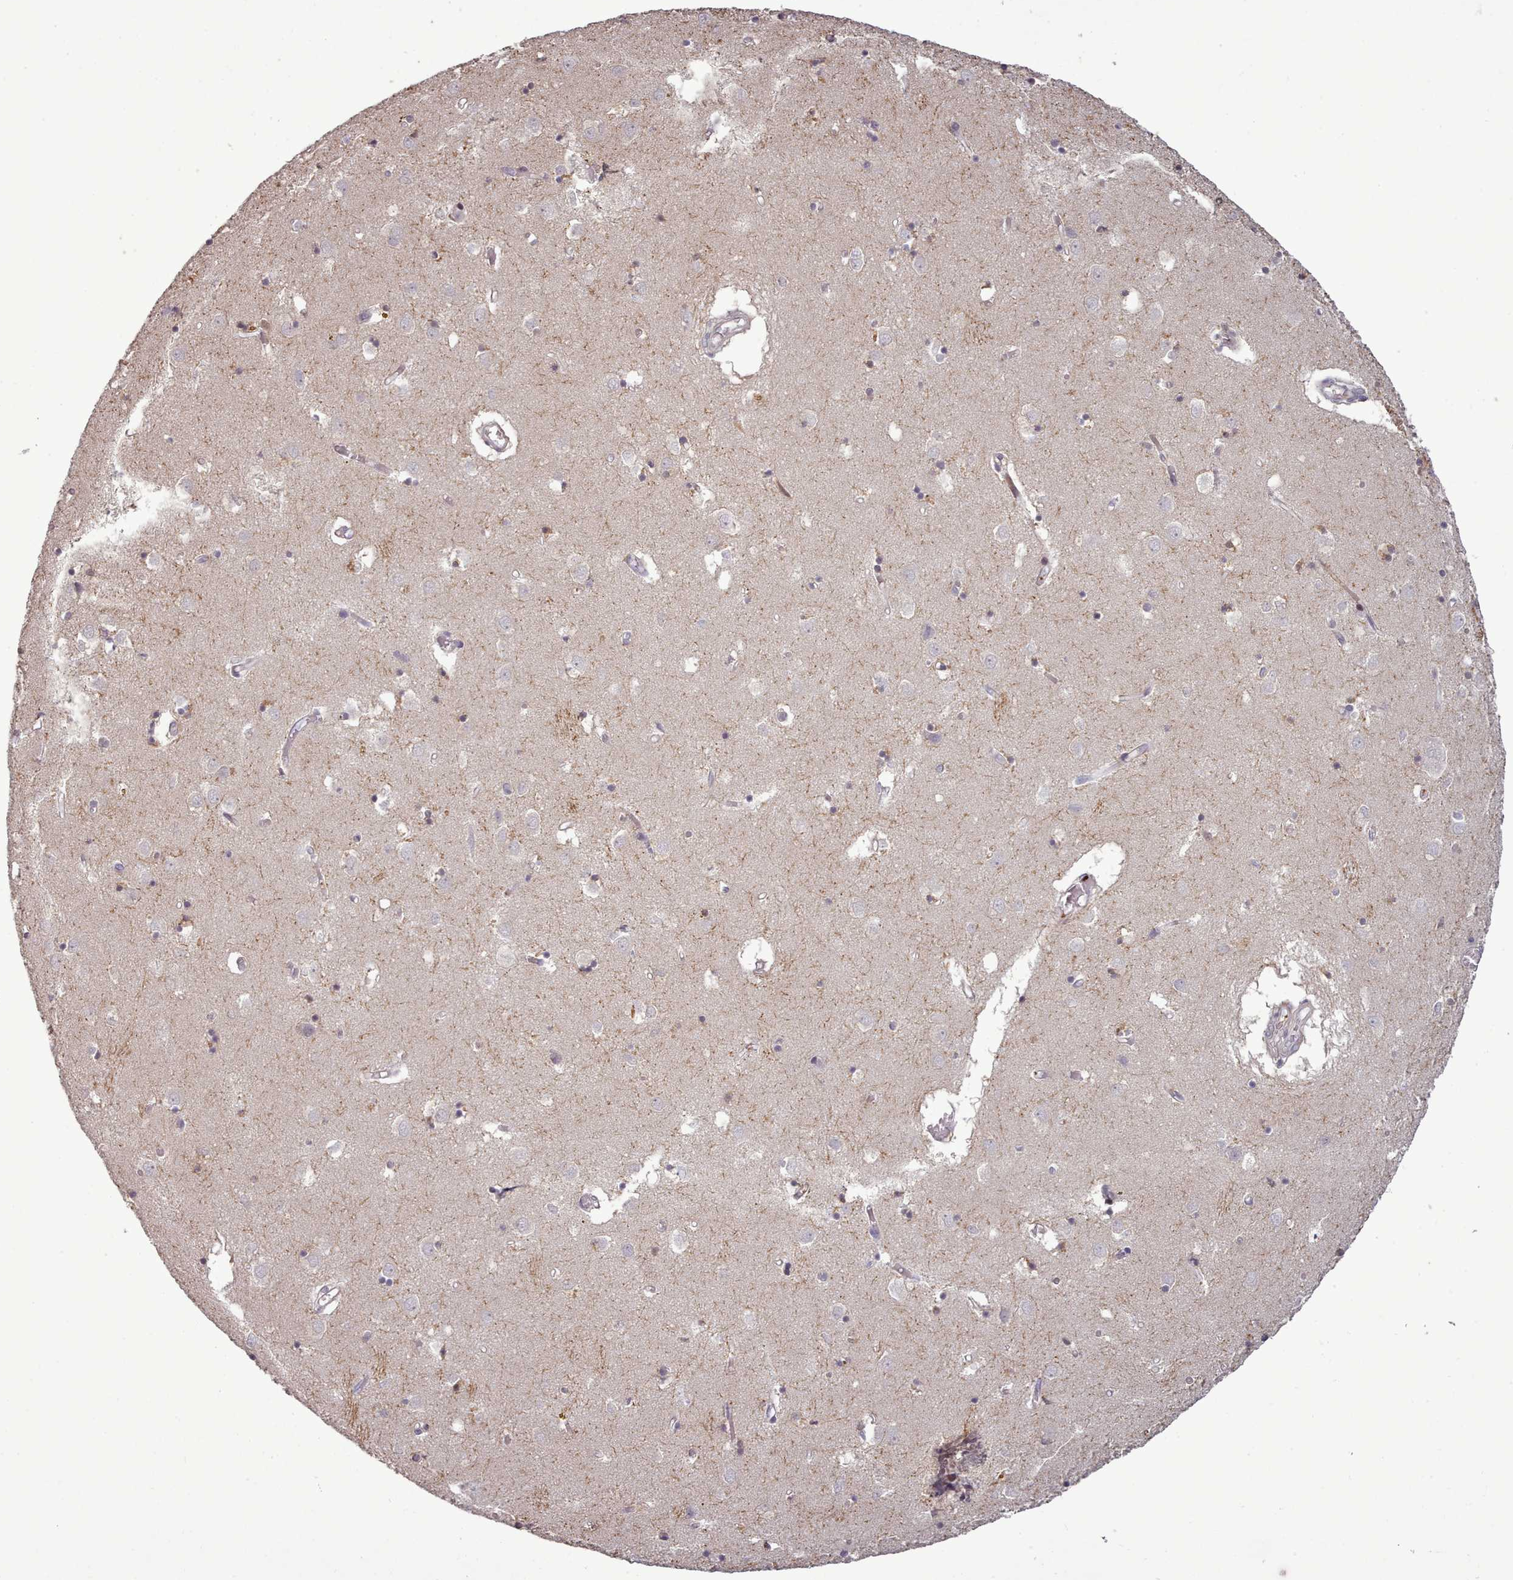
{"staining": {"intensity": "negative", "quantity": "none", "location": "none"}, "tissue": "caudate", "cell_type": "Glial cells", "image_type": "normal", "snomed": [{"axis": "morphology", "description": "Normal tissue, NOS"}, {"axis": "topography", "description": "Lateral ventricle wall"}], "caption": "An image of caudate stained for a protein reveals no brown staining in glial cells.", "gene": "LEFTY1", "patient": {"sex": "male", "age": 70}}